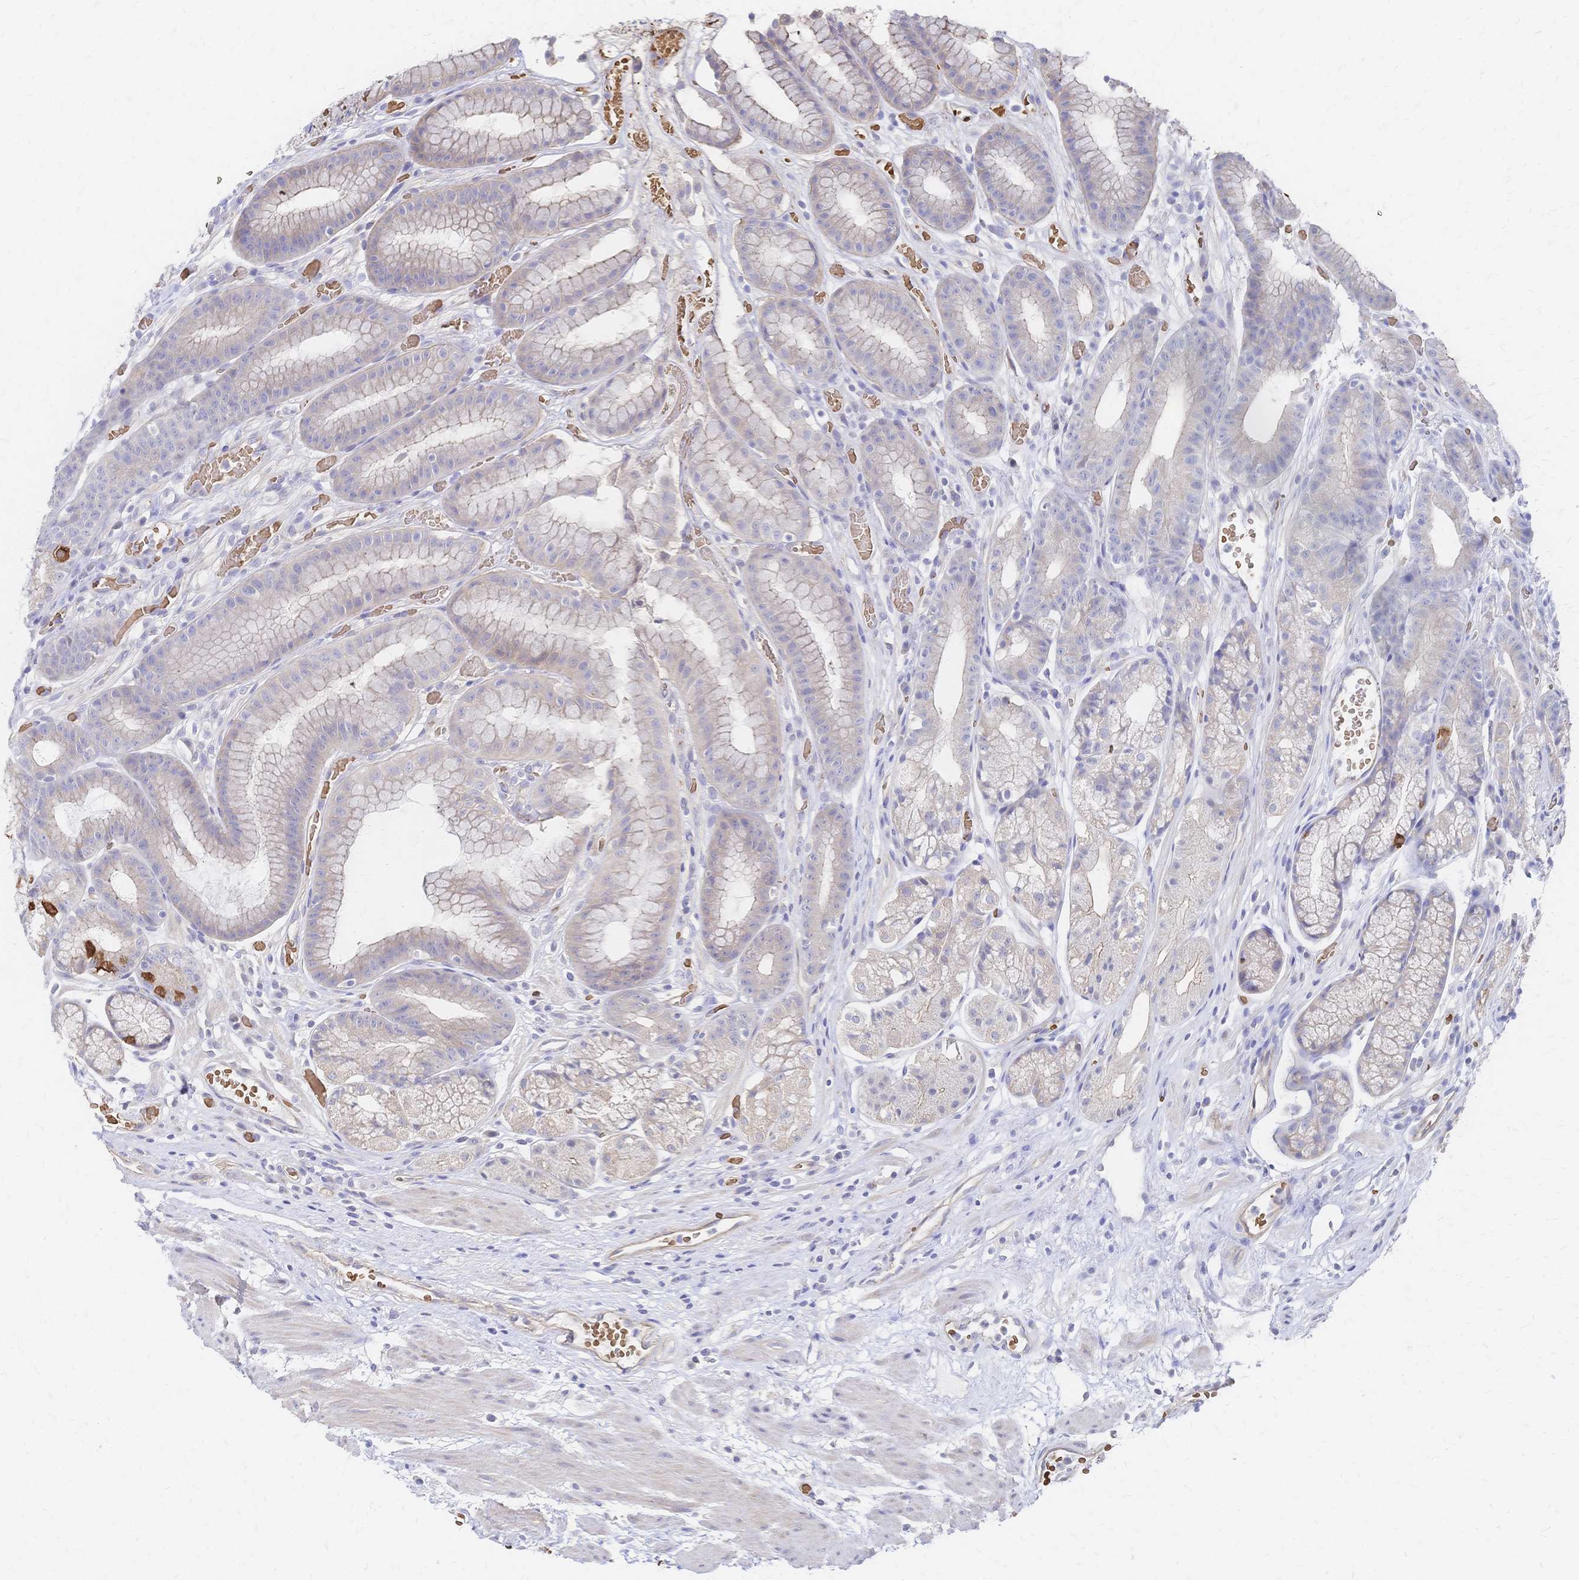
{"staining": {"intensity": "strong", "quantity": "<25%", "location": "cytoplasmic/membranous"}, "tissue": "stomach", "cell_type": "Glandular cells", "image_type": "normal", "snomed": [{"axis": "morphology", "description": "Normal tissue, NOS"}, {"axis": "topography", "description": "Smooth muscle"}, {"axis": "topography", "description": "Stomach"}], "caption": "This is a photomicrograph of immunohistochemistry (IHC) staining of benign stomach, which shows strong staining in the cytoplasmic/membranous of glandular cells.", "gene": "SLC5A1", "patient": {"sex": "male", "age": 70}}